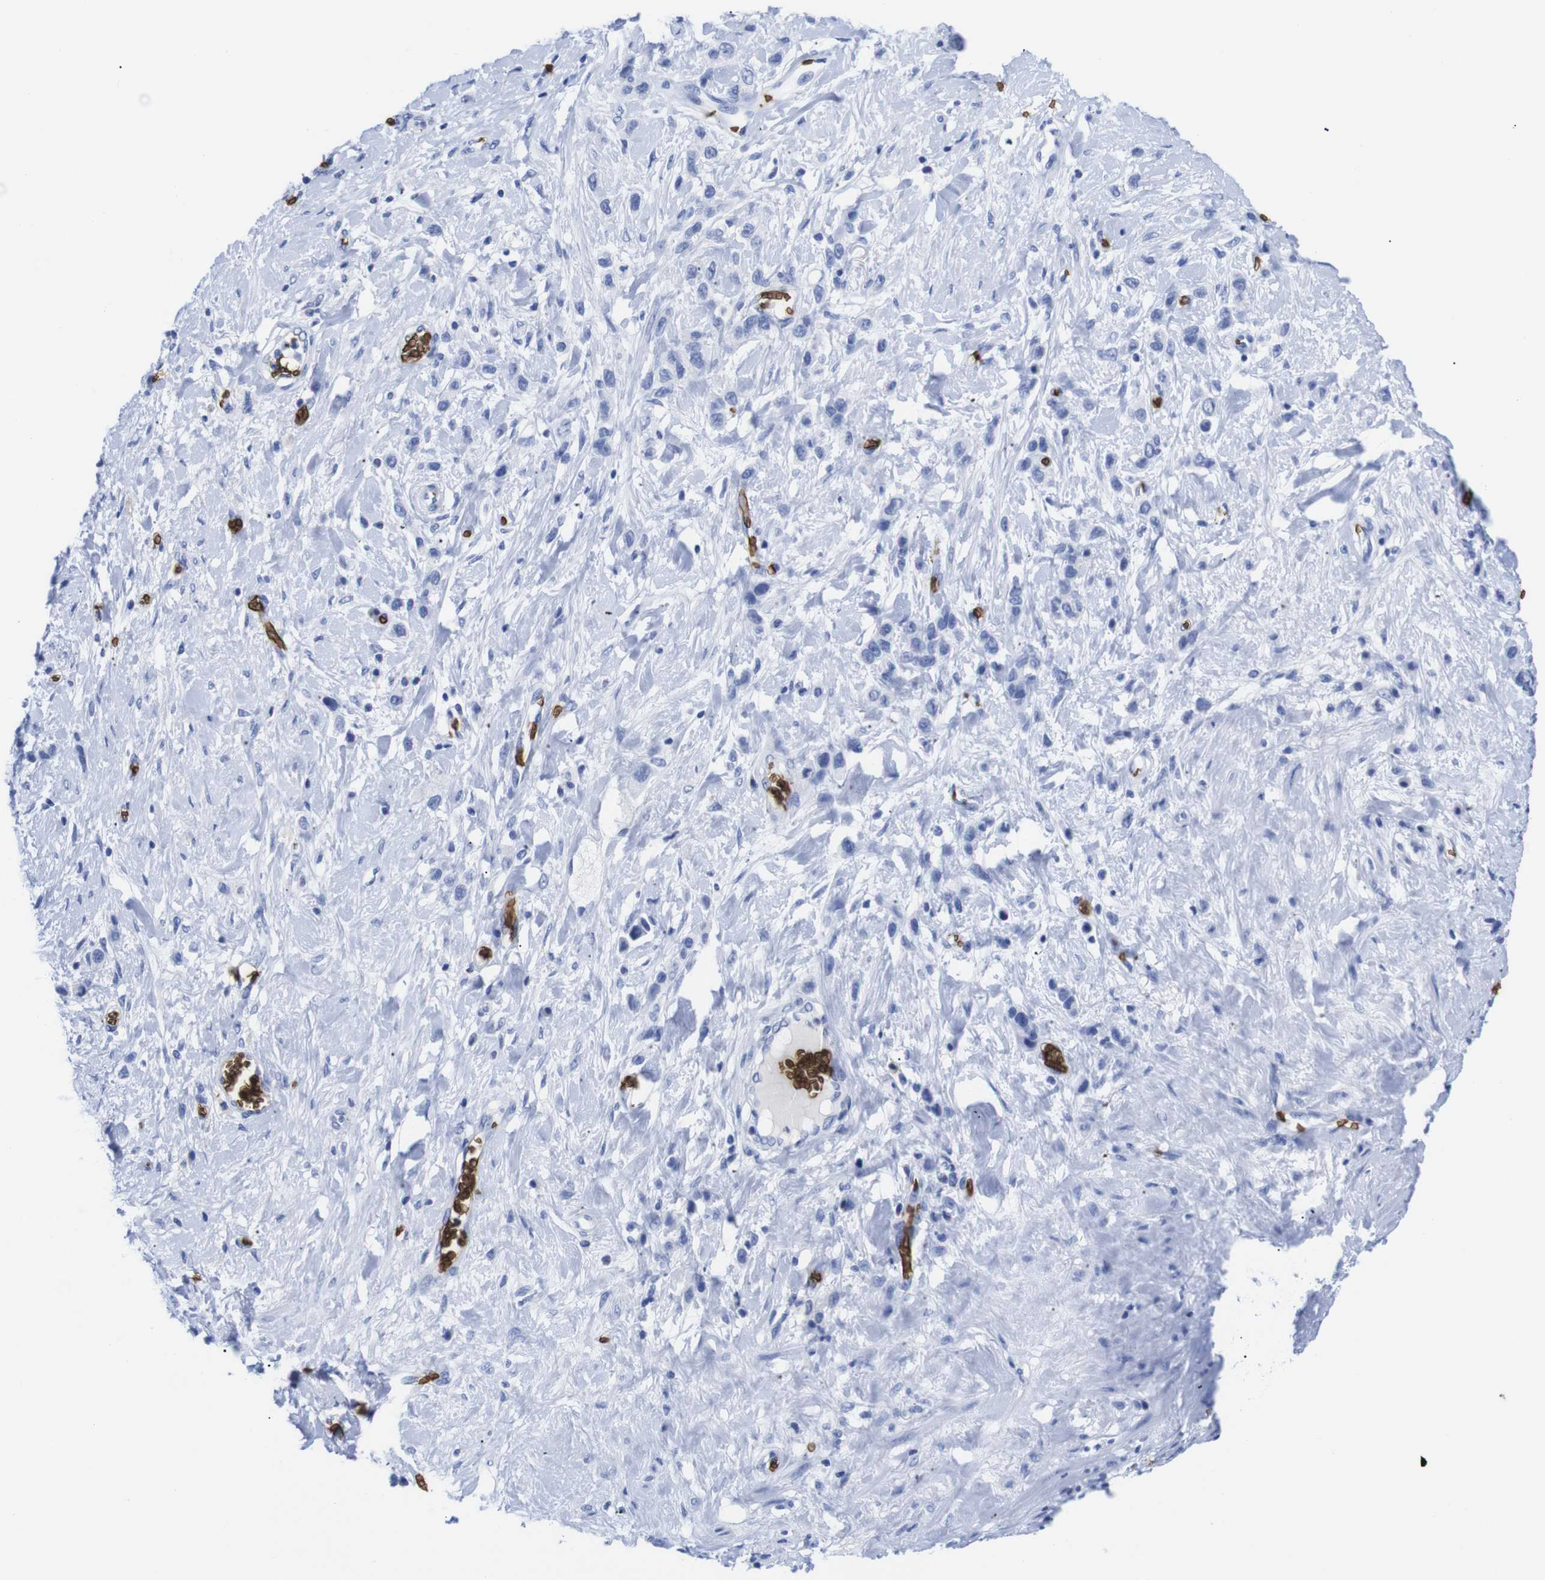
{"staining": {"intensity": "negative", "quantity": "none", "location": "none"}, "tissue": "stomach cancer", "cell_type": "Tumor cells", "image_type": "cancer", "snomed": [{"axis": "morphology", "description": "Adenocarcinoma, NOS"}, {"axis": "morphology", "description": "Adenocarcinoma, High grade"}, {"axis": "topography", "description": "Stomach, upper"}, {"axis": "topography", "description": "Stomach, lower"}], "caption": "A photomicrograph of stomach cancer (high-grade adenocarcinoma) stained for a protein displays no brown staining in tumor cells.", "gene": "S1PR2", "patient": {"sex": "female", "age": 65}}